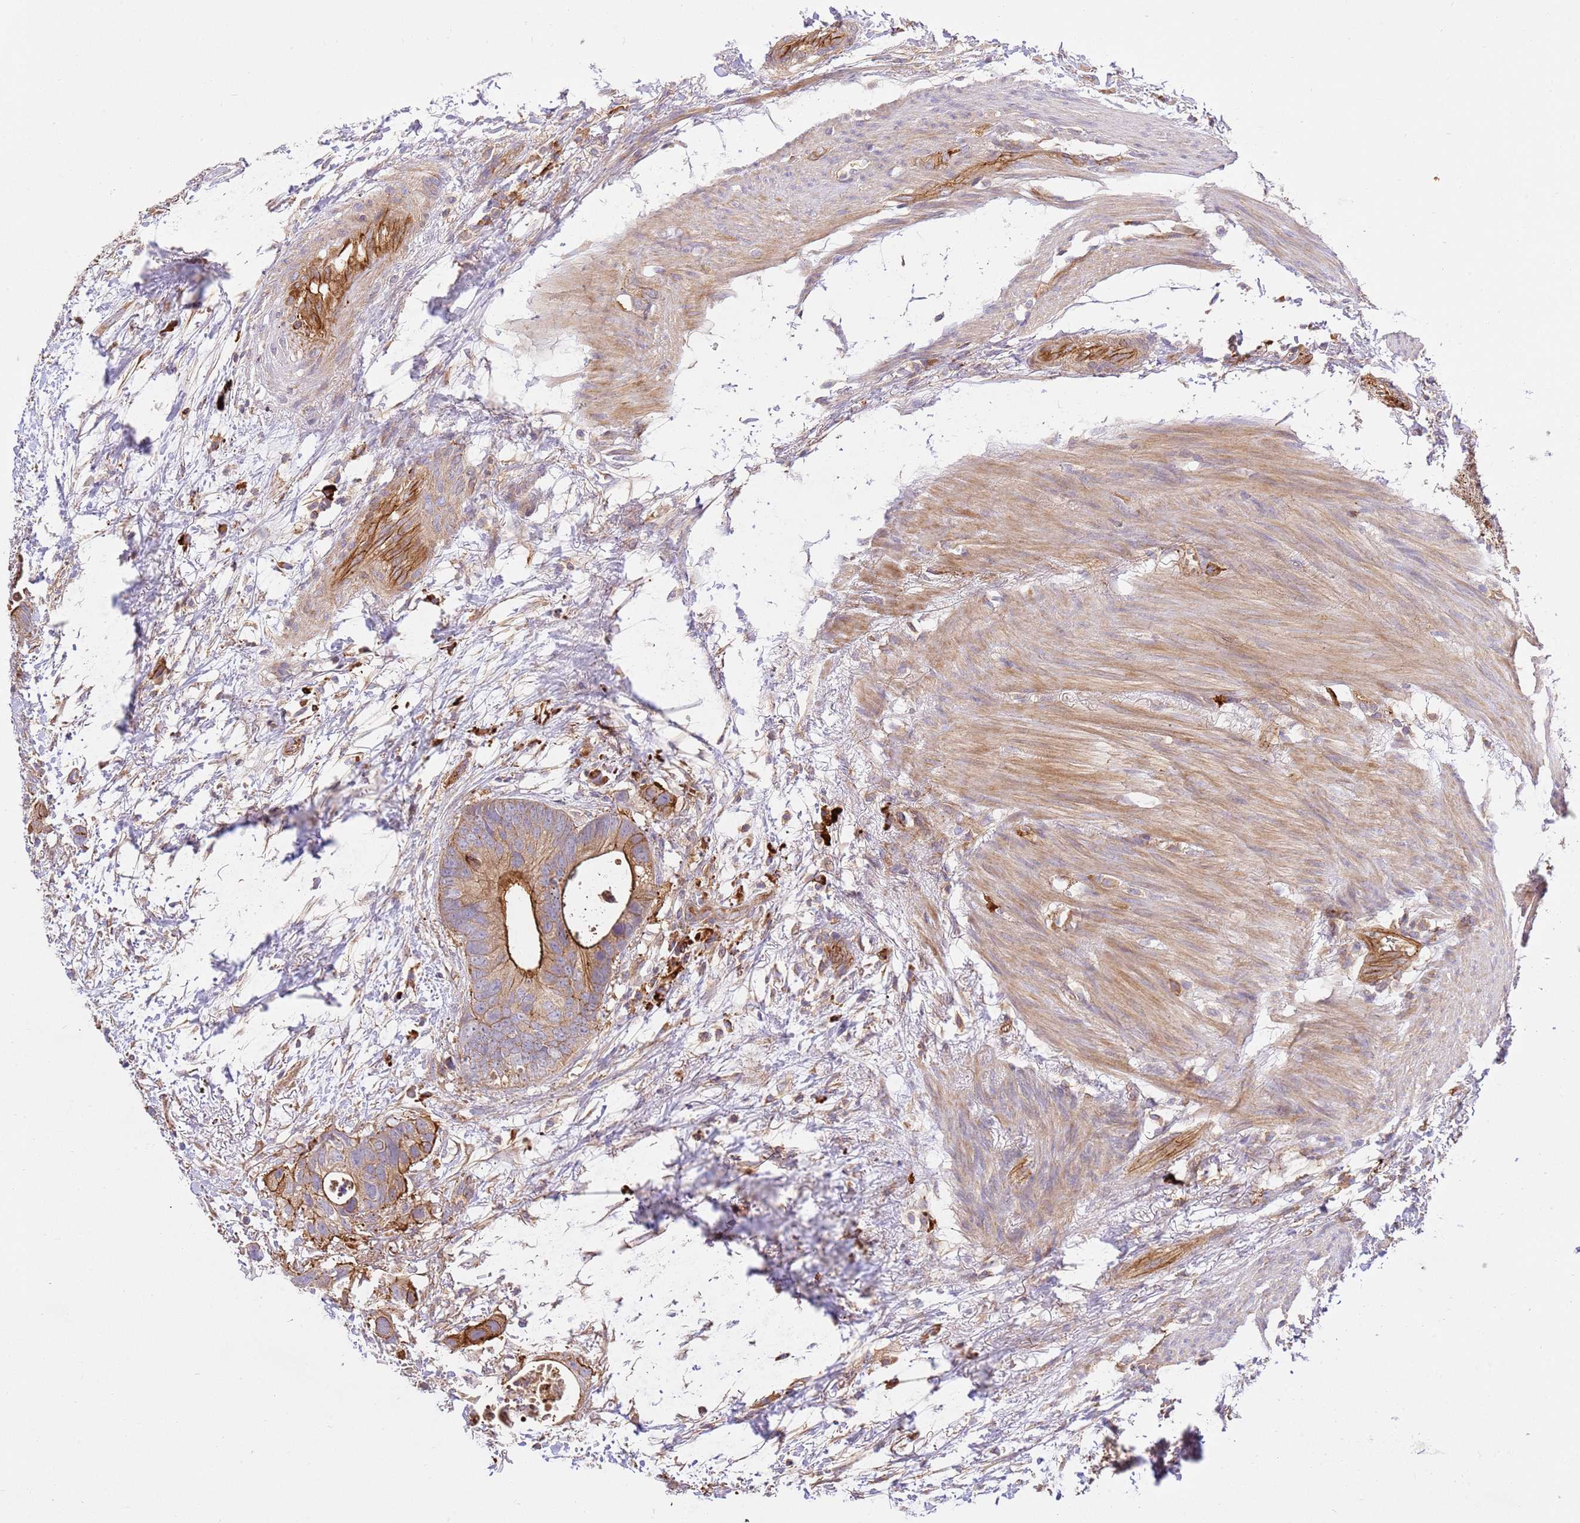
{"staining": {"intensity": "moderate", "quantity": ">75%", "location": "cytoplasmic/membranous"}, "tissue": "colorectal cancer", "cell_type": "Tumor cells", "image_type": "cancer", "snomed": [{"axis": "morphology", "description": "Adenocarcinoma, NOS"}, {"axis": "topography", "description": "Colon"}], "caption": "A medium amount of moderate cytoplasmic/membranous positivity is appreciated in approximately >75% of tumor cells in colorectal adenocarcinoma tissue.", "gene": "EFCAB8", "patient": {"sex": "female", "age": 57}}